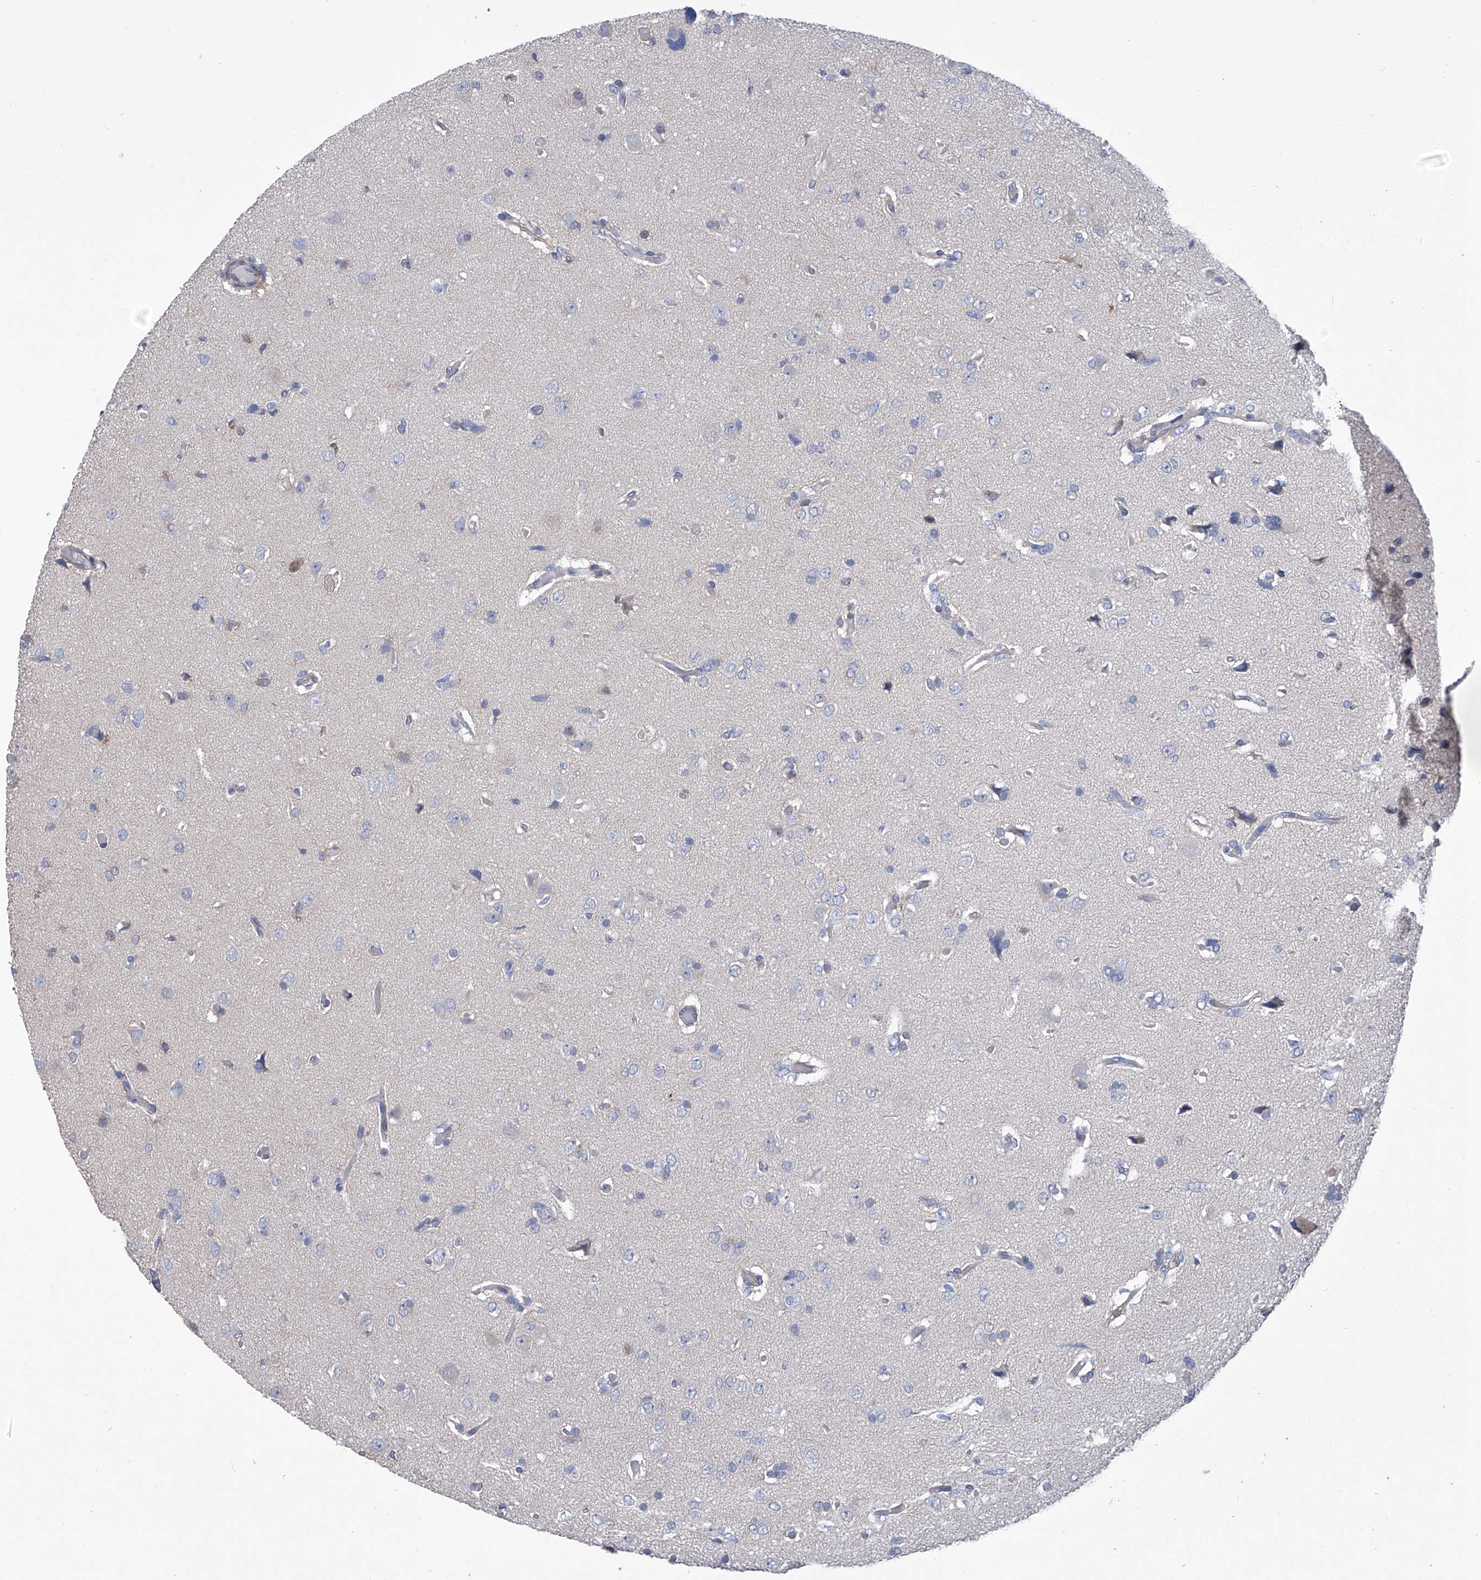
{"staining": {"intensity": "negative", "quantity": "none", "location": "none"}, "tissue": "glioma", "cell_type": "Tumor cells", "image_type": "cancer", "snomed": [{"axis": "morphology", "description": "Glioma, malignant, High grade"}, {"axis": "topography", "description": "Brain"}], "caption": "Protein analysis of glioma shows no significant expression in tumor cells.", "gene": "SMS", "patient": {"sex": "female", "age": 59}}